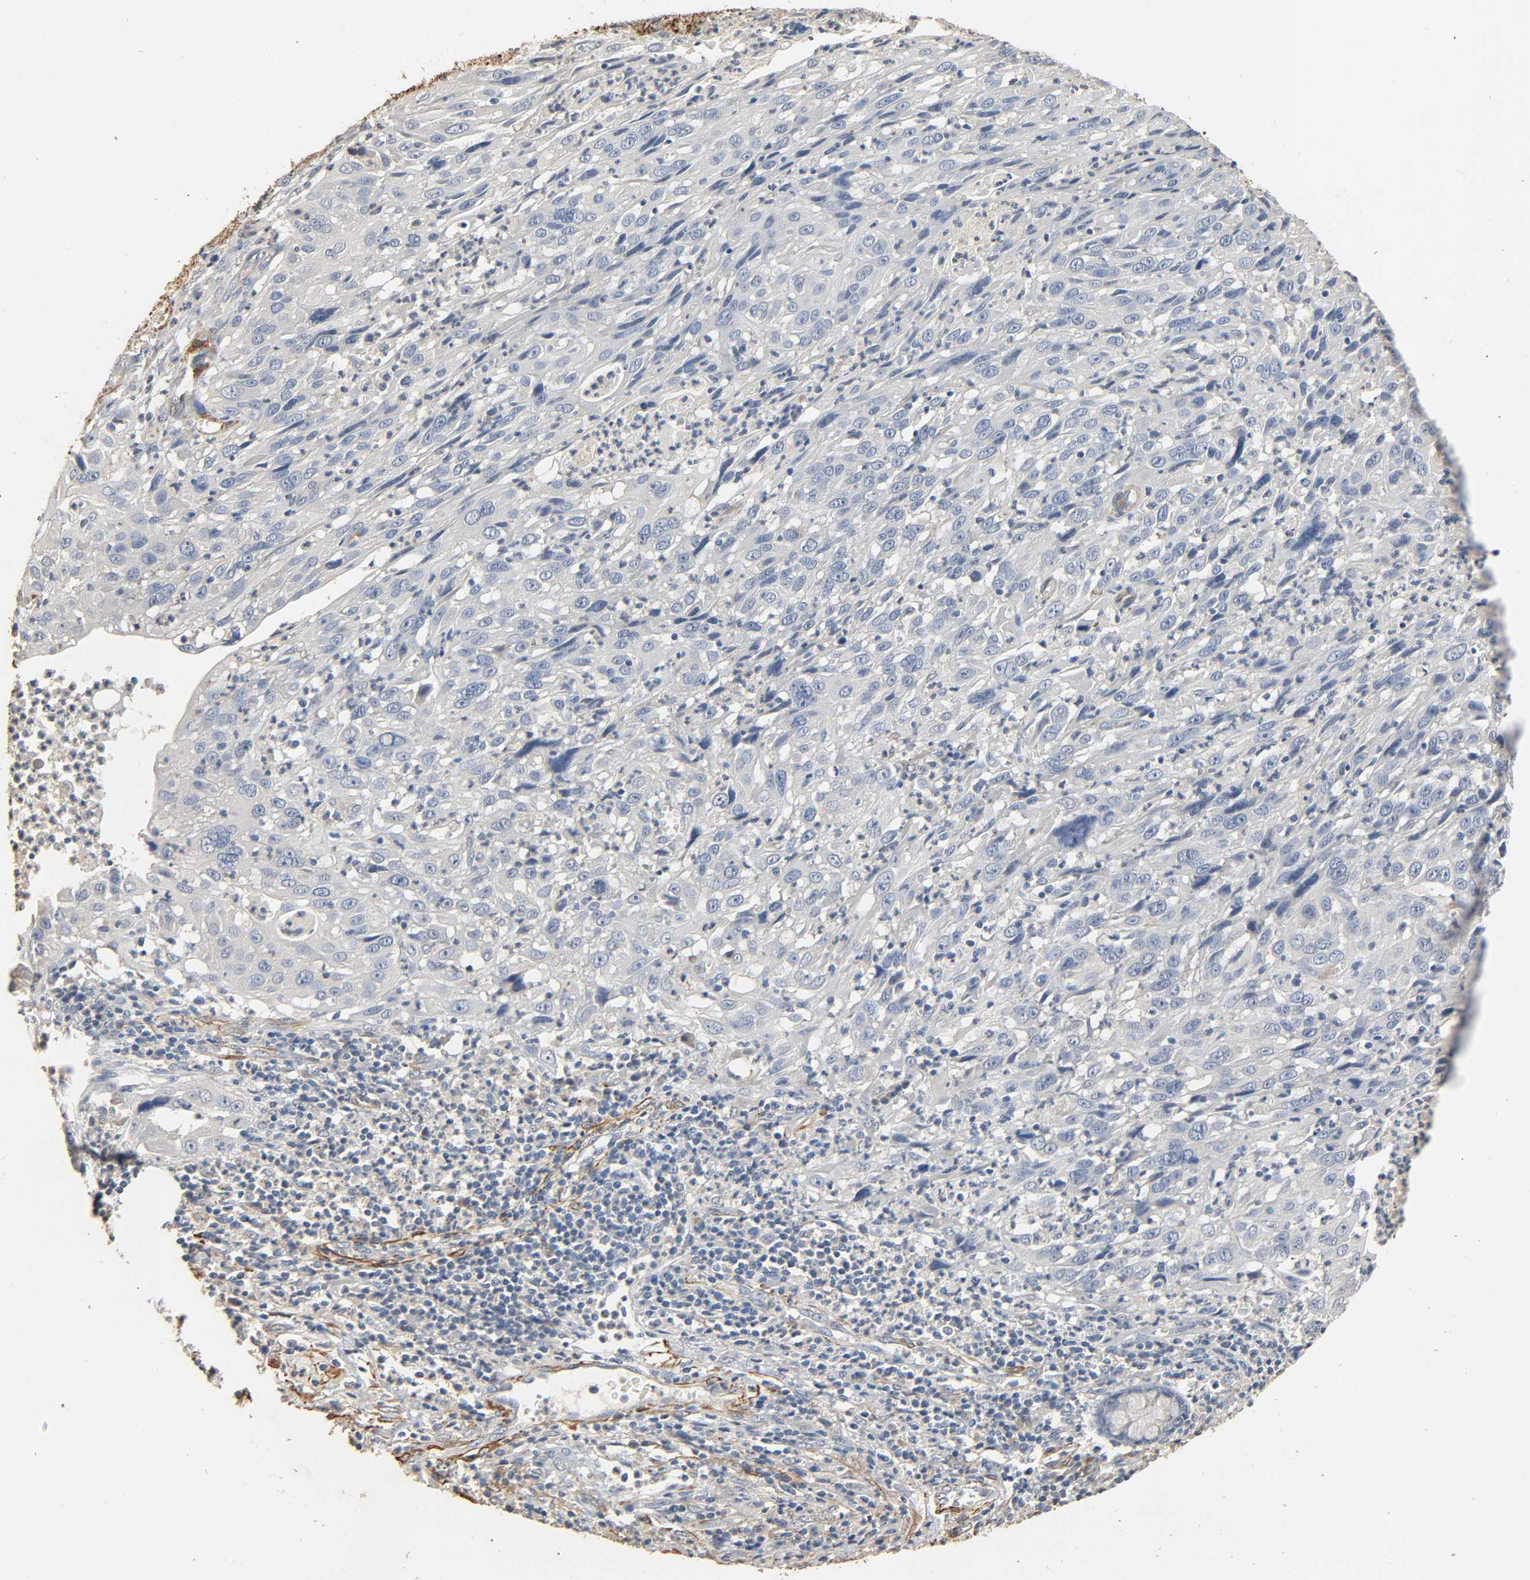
{"staining": {"intensity": "negative", "quantity": "none", "location": "none"}, "tissue": "cervical cancer", "cell_type": "Tumor cells", "image_type": "cancer", "snomed": [{"axis": "morphology", "description": "Squamous cell carcinoma, NOS"}, {"axis": "topography", "description": "Cervix"}], "caption": "Immunohistochemistry micrograph of neoplastic tissue: cervical cancer stained with DAB (3,3'-diaminobenzidine) reveals no significant protein expression in tumor cells.", "gene": "GSTA3", "patient": {"sex": "female", "age": 32}}